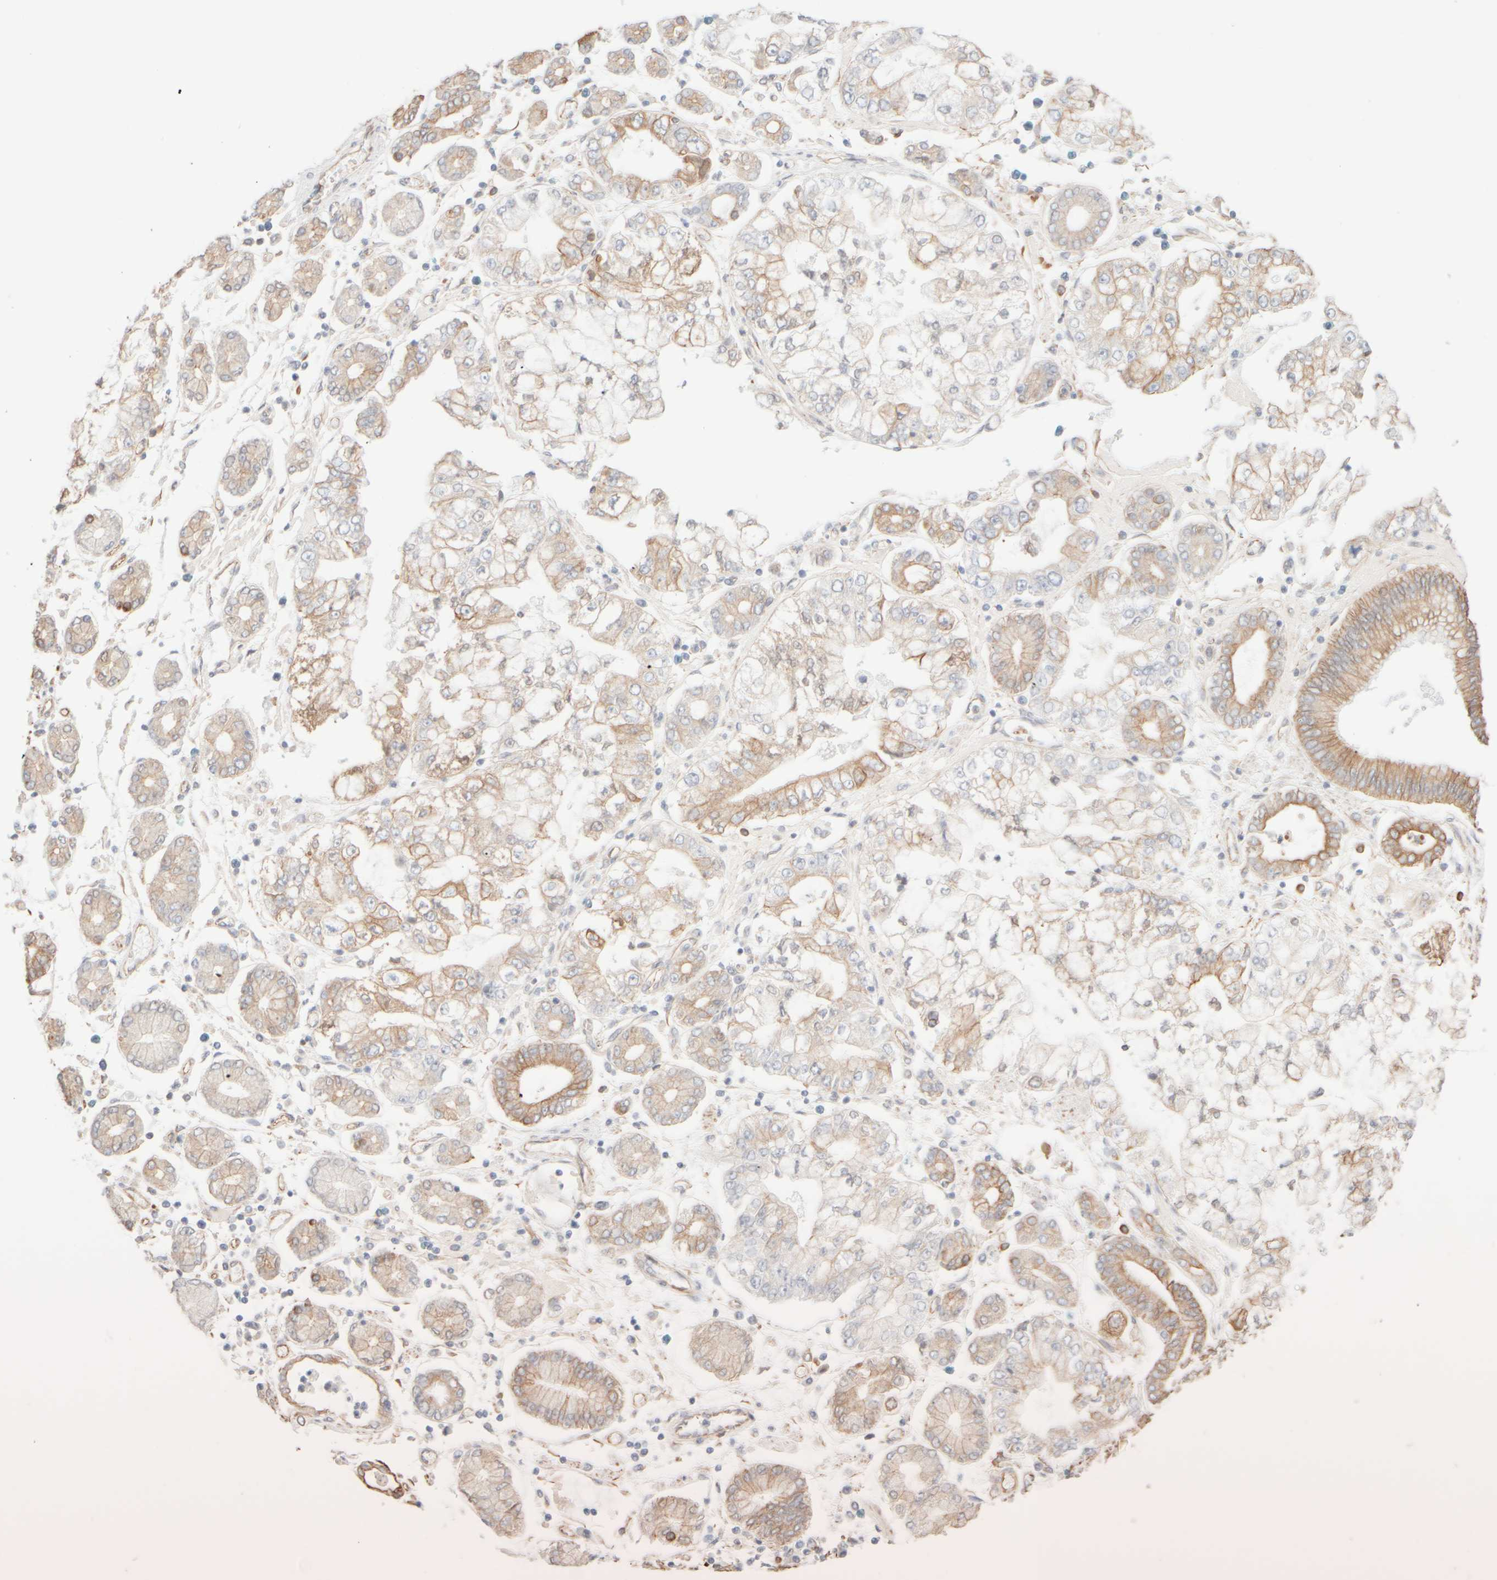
{"staining": {"intensity": "moderate", "quantity": "25%-75%", "location": "cytoplasmic/membranous"}, "tissue": "stomach cancer", "cell_type": "Tumor cells", "image_type": "cancer", "snomed": [{"axis": "morphology", "description": "Adenocarcinoma, NOS"}, {"axis": "topography", "description": "Stomach"}], "caption": "Immunohistochemistry of human stomach cancer (adenocarcinoma) demonstrates medium levels of moderate cytoplasmic/membranous positivity in approximately 25%-75% of tumor cells.", "gene": "KRT15", "patient": {"sex": "male", "age": 76}}